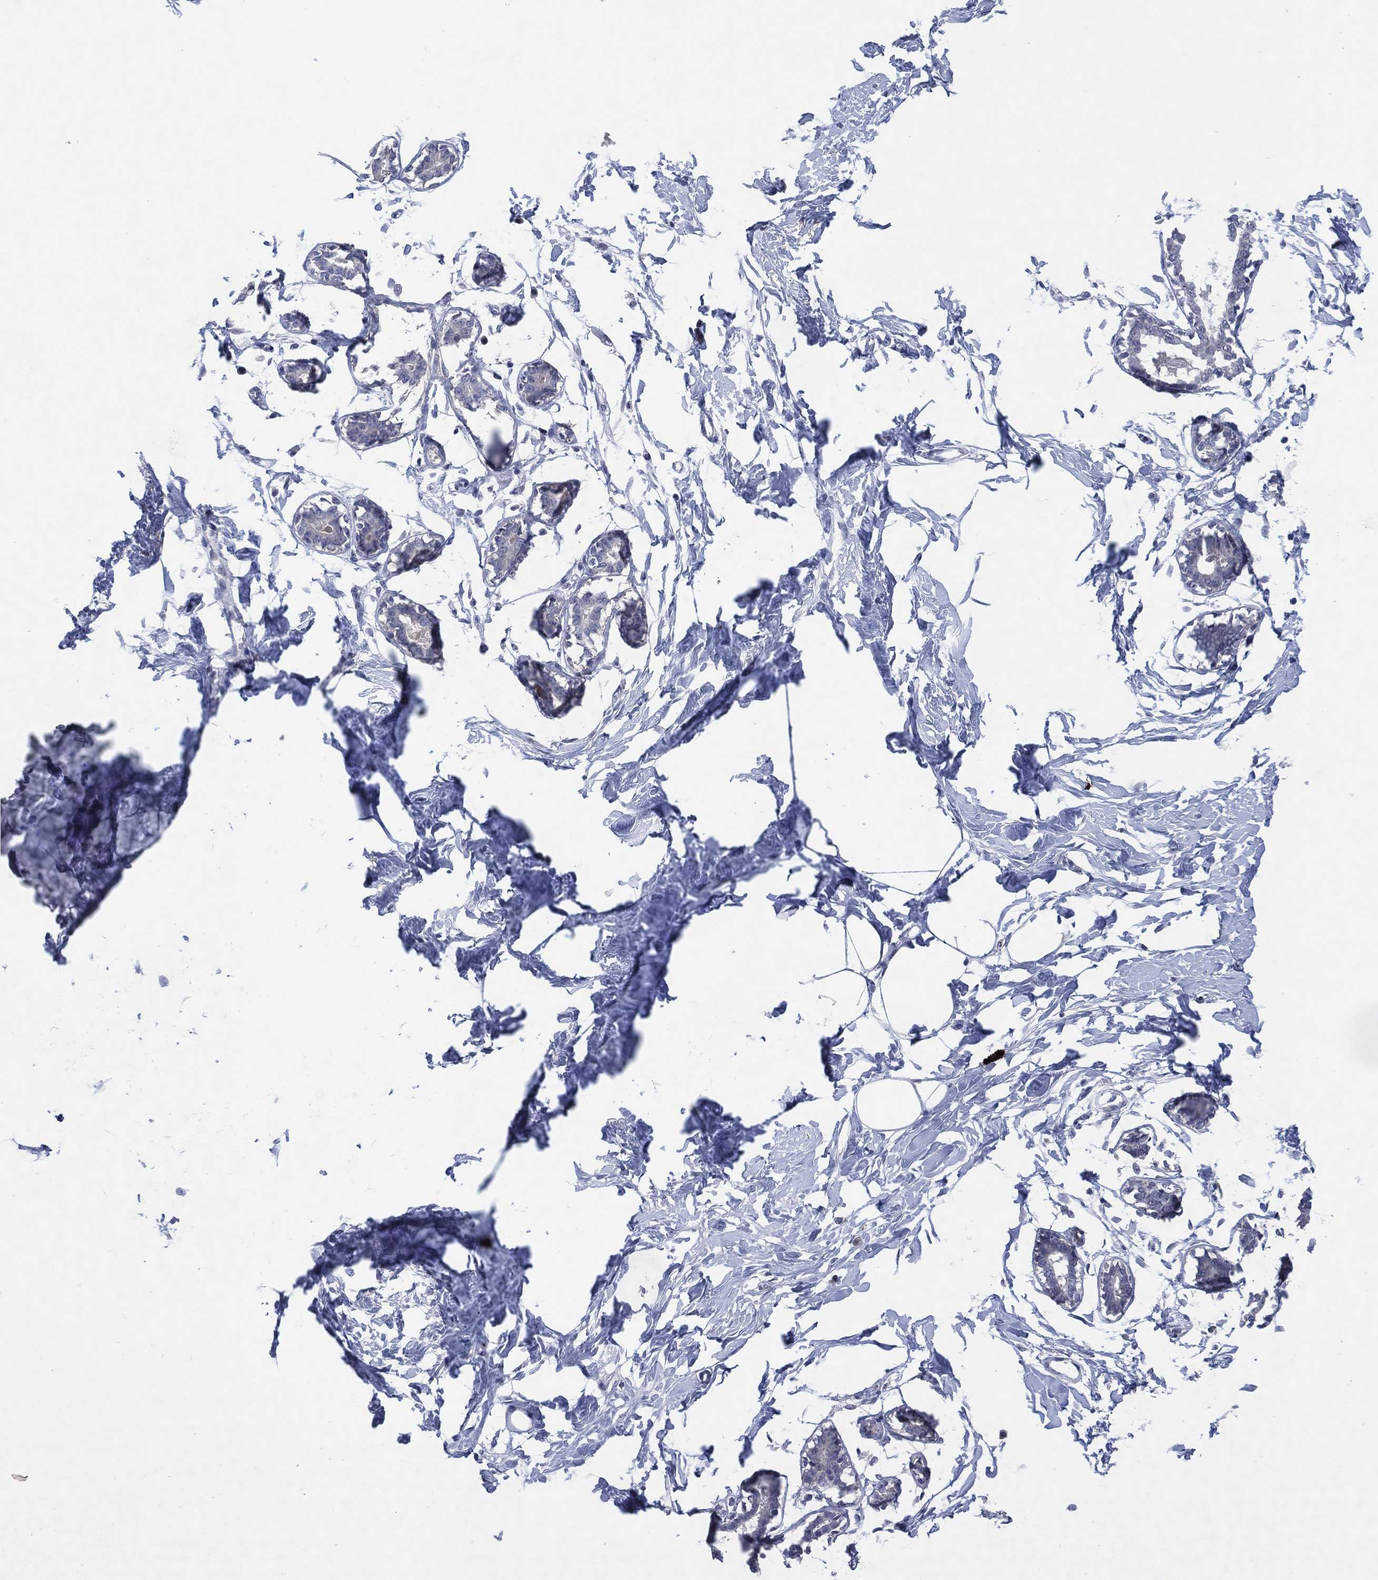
{"staining": {"intensity": "negative", "quantity": "none", "location": "none"}, "tissue": "breast", "cell_type": "Adipocytes", "image_type": "normal", "snomed": [{"axis": "morphology", "description": "Normal tissue, NOS"}, {"axis": "morphology", "description": "Lobular carcinoma, in situ"}, {"axis": "topography", "description": "Breast"}], "caption": "Photomicrograph shows no significant protein positivity in adipocytes of unremarkable breast.", "gene": "USP26", "patient": {"sex": "female", "age": 35}}